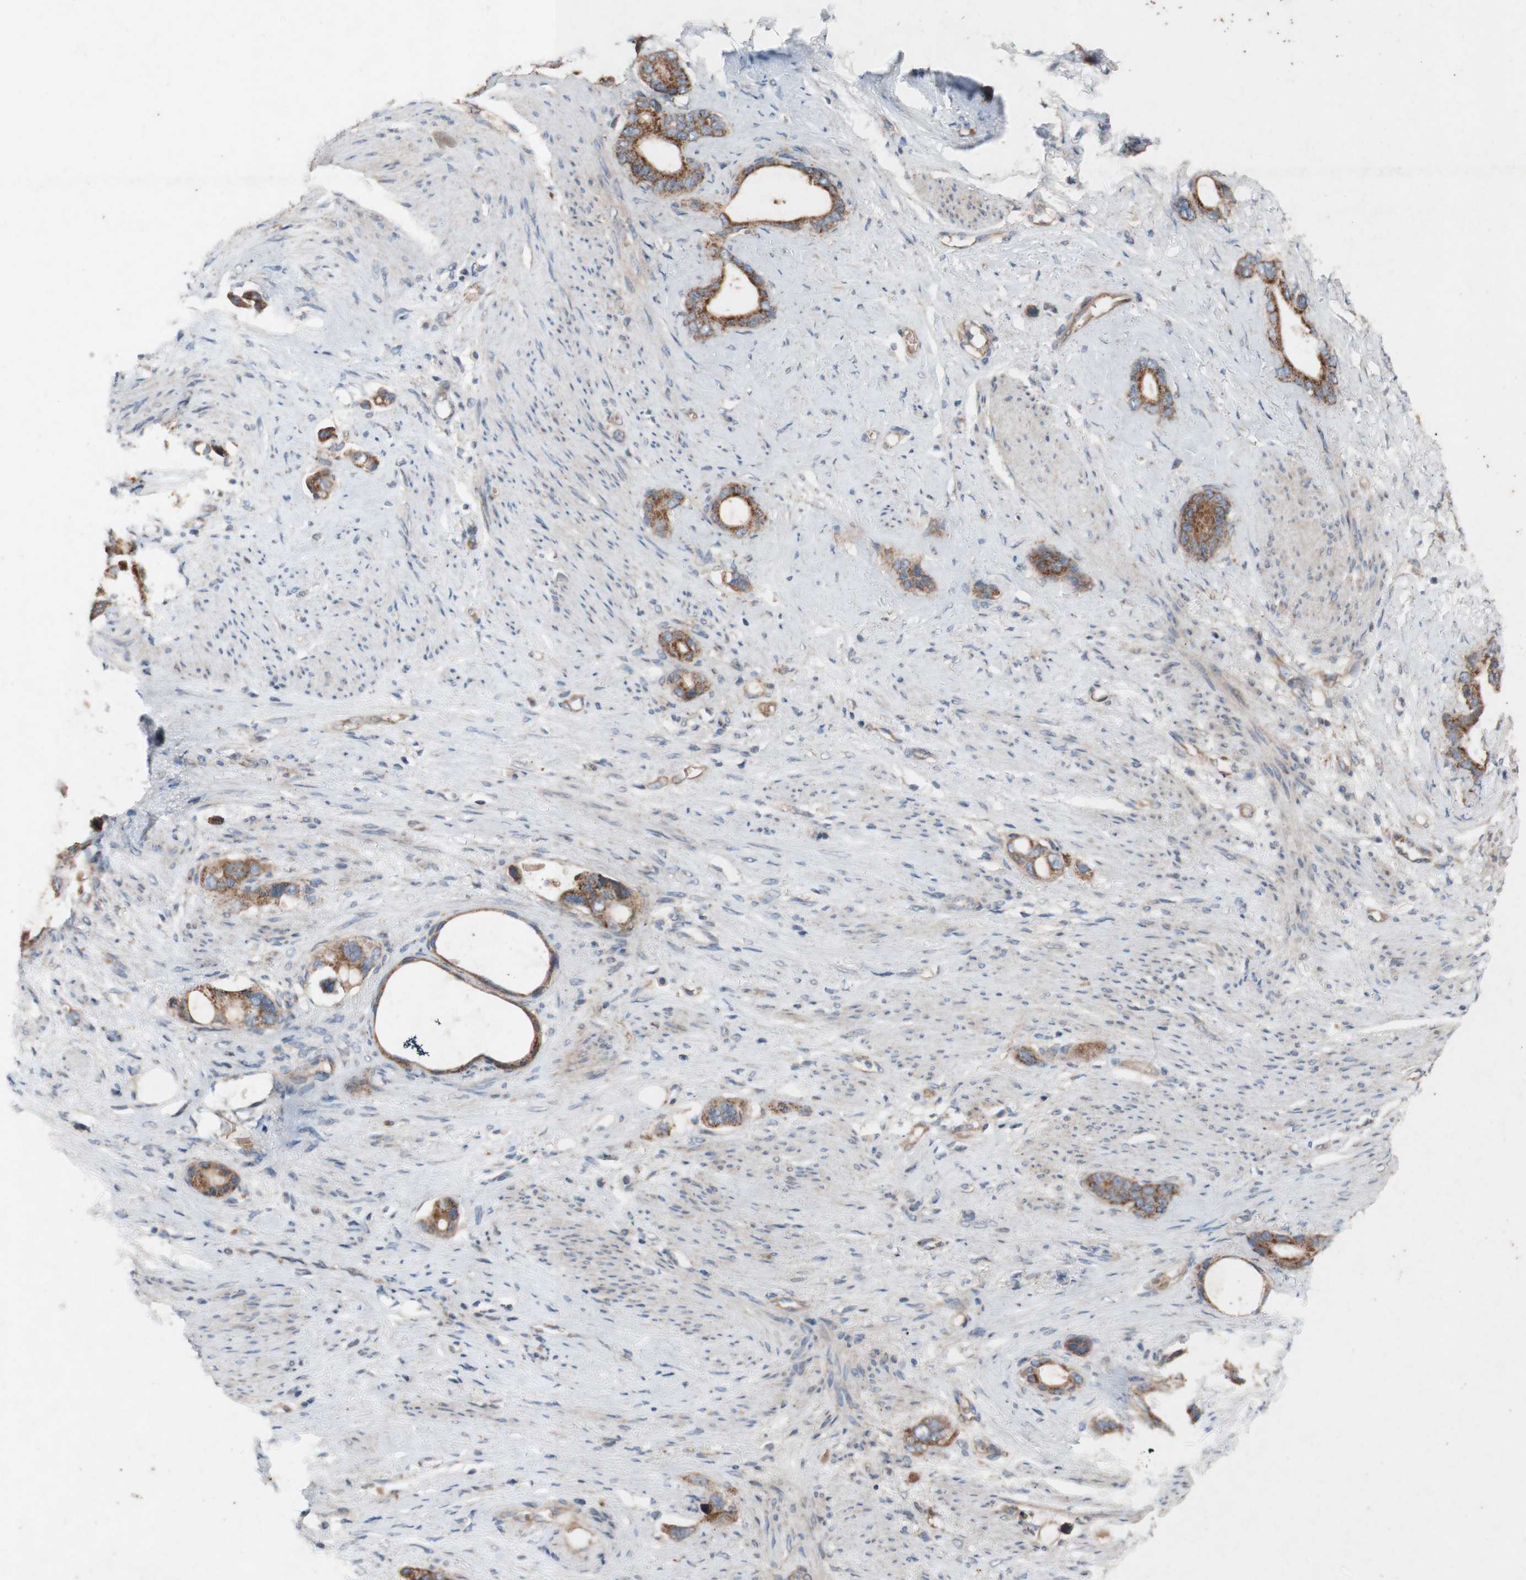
{"staining": {"intensity": "moderate", "quantity": ">75%", "location": "cytoplasmic/membranous"}, "tissue": "stomach cancer", "cell_type": "Tumor cells", "image_type": "cancer", "snomed": [{"axis": "morphology", "description": "Adenocarcinoma, NOS"}, {"axis": "topography", "description": "Stomach"}], "caption": "Immunohistochemical staining of human stomach adenocarcinoma displays medium levels of moderate cytoplasmic/membranous positivity in about >75% of tumor cells.", "gene": "TST", "patient": {"sex": "female", "age": 75}}